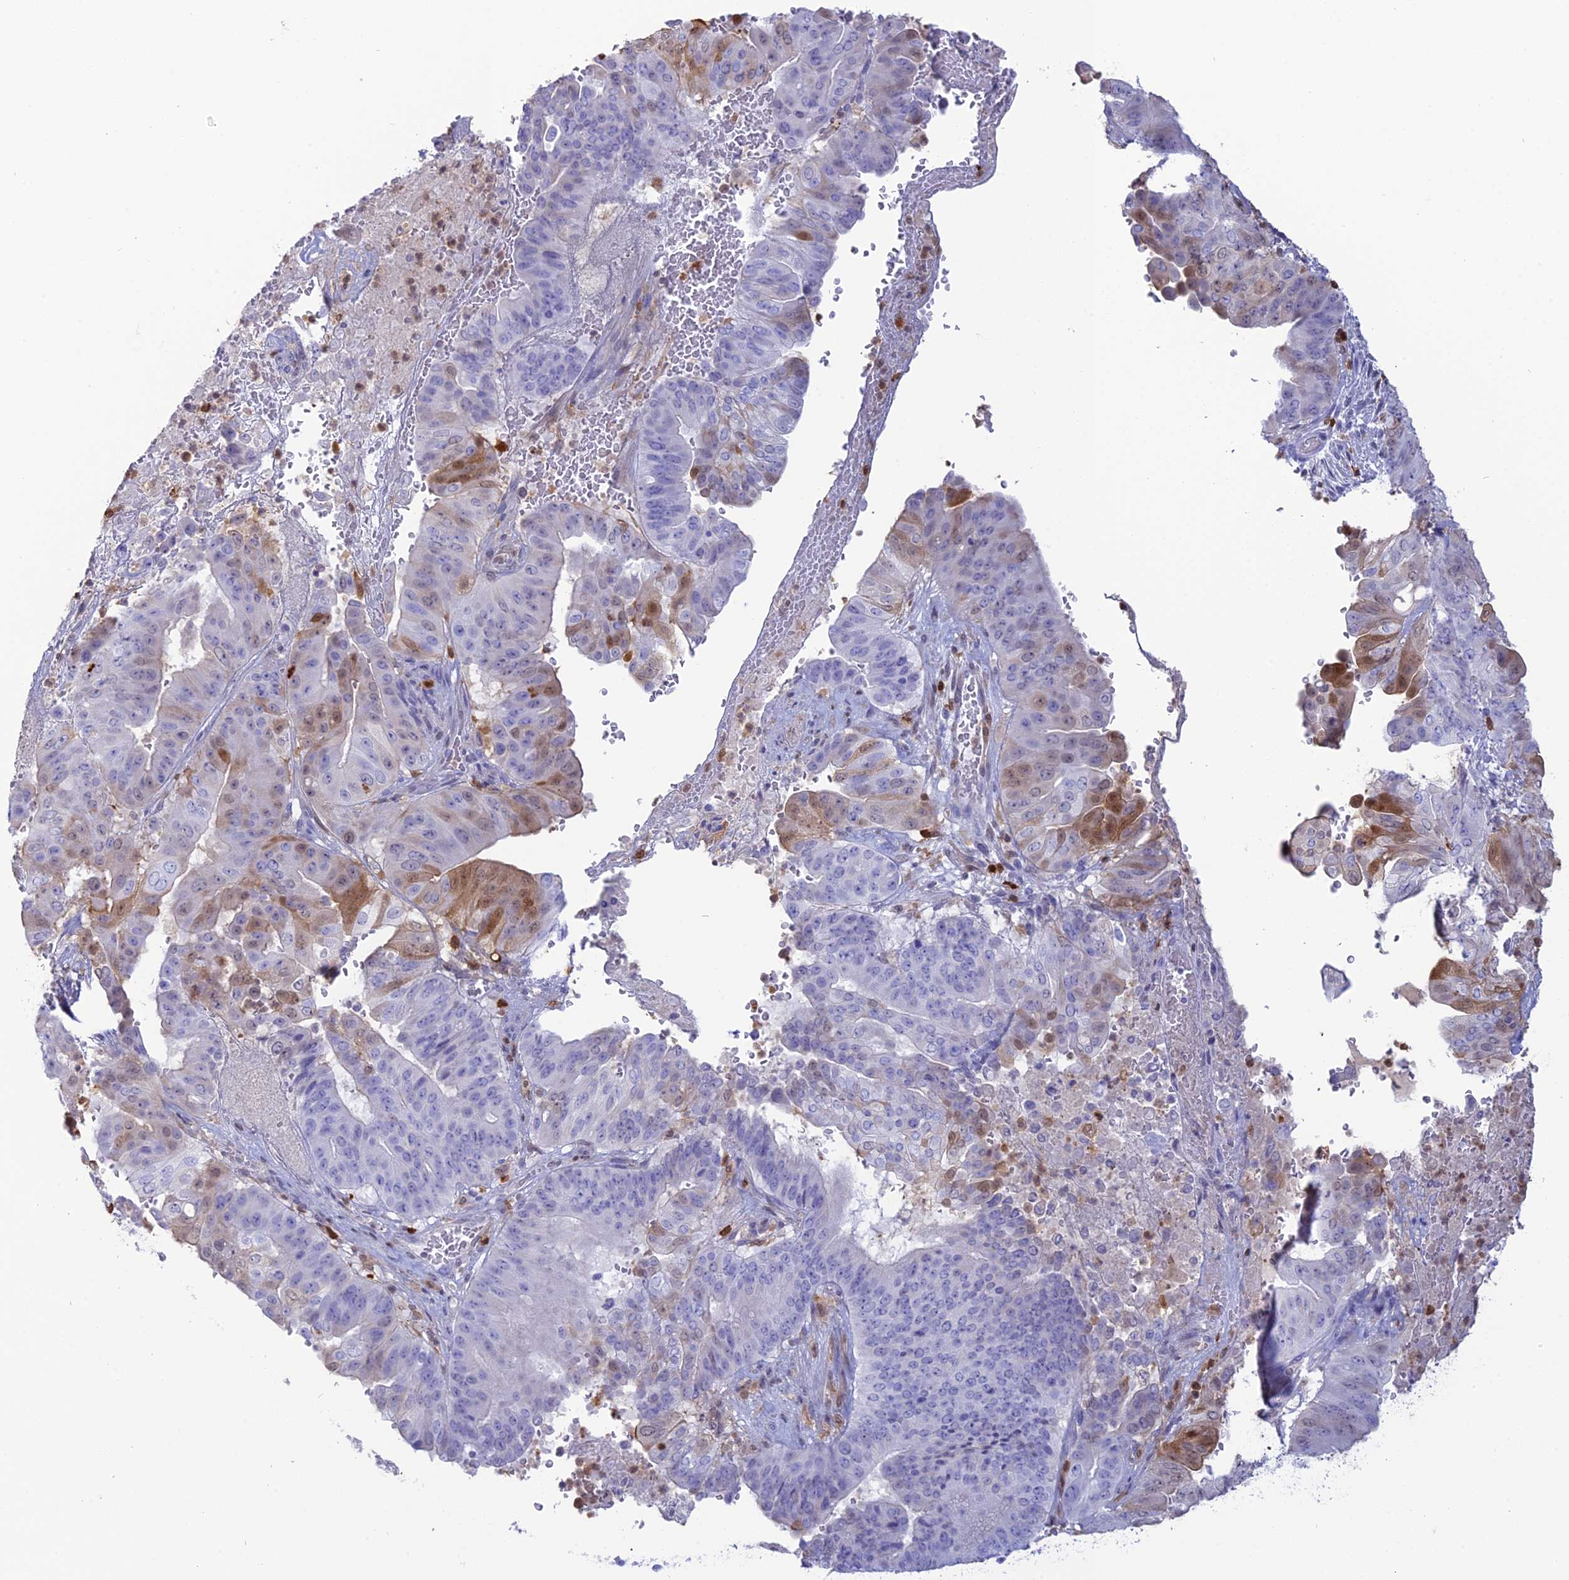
{"staining": {"intensity": "moderate", "quantity": "<25%", "location": "cytoplasmic/membranous,nuclear"}, "tissue": "pancreatic cancer", "cell_type": "Tumor cells", "image_type": "cancer", "snomed": [{"axis": "morphology", "description": "Adenocarcinoma, NOS"}, {"axis": "topography", "description": "Pancreas"}], "caption": "Brown immunohistochemical staining in pancreatic cancer (adenocarcinoma) reveals moderate cytoplasmic/membranous and nuclear positivity in approximately <25% of tumor cells. (Stains: DAB (3,3'-diaminobenzidine) in brown, nuclei in blue, Microscopy: brightfield microscopy at high magnification).", "gene": "PGBD4", "patient": {"sex": "female", "age": 77}}